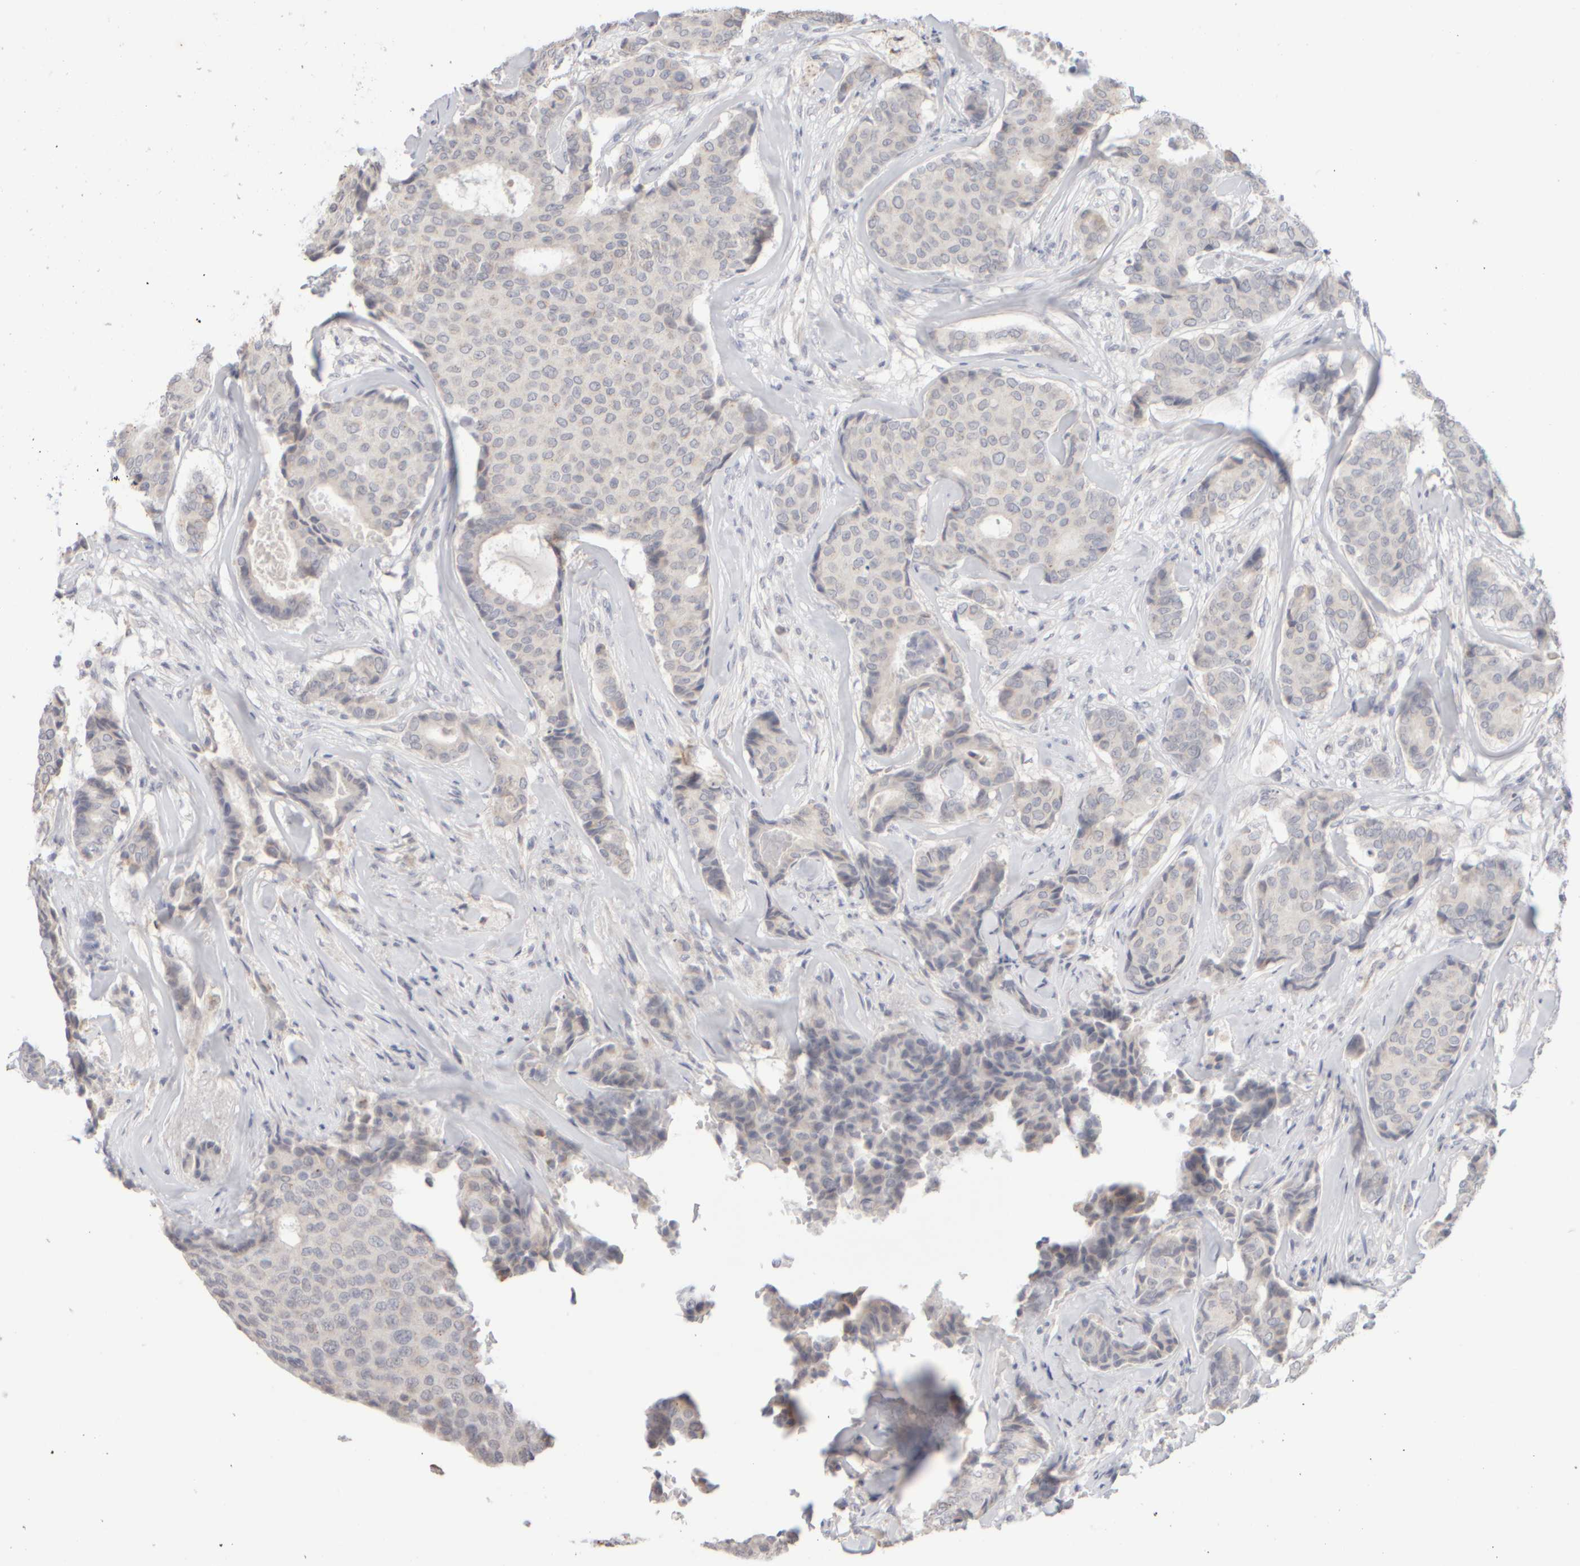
{"staining": {"intensity": "negative", "quantity": "none", "location": "none"}, "tissue": "breast cancer", "cell_type": "Tumor cells", "image_type": "cancer", "snomed": [{"axis": "morphology", "description": "Duct carcinoma"}, {"axis": "topography", "description": "Breast"}], "caption": "Tumor cells are negative for protein expression in human breast cancer. The staining was performed using DAB to visualize the protein expression in brown, while the nuclei were stained in blue with hematoxylin (Magnification: 20x).", "gene": "ZNF112", "patient": {"sex": "female", "age": 75}}